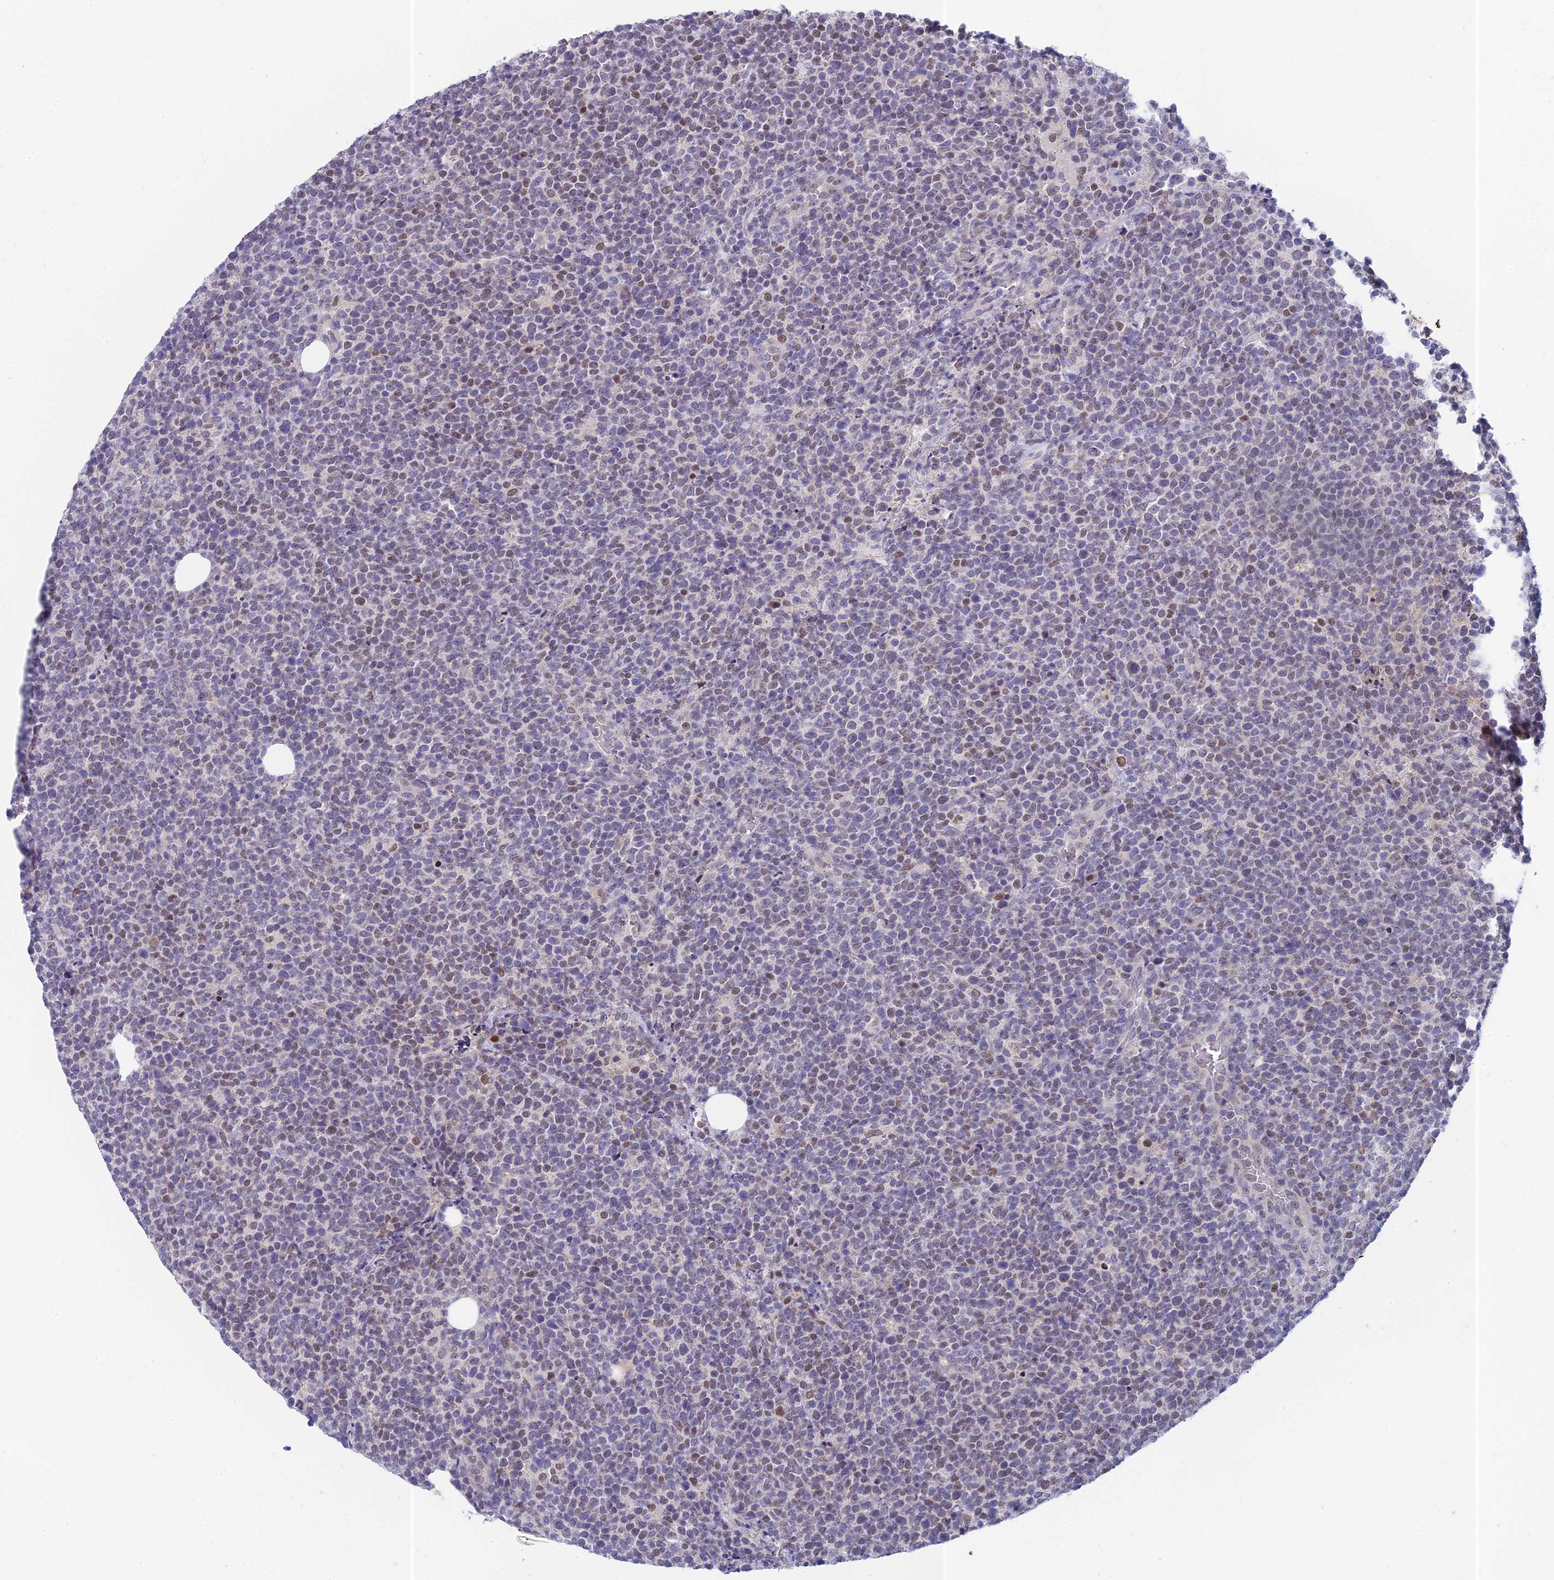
{"staining": {"intensity": "weak", "quantity": "25%-75%", "location": "nuclear"}, "tissue": "lymphoma", "cell_type": "Tumor cells", "image_type": "cancer", "snomed": [{"axis": "morphology", "description": "Malignant lymphoma, non-Hodgkin's type, High grade"}, {"axis": "topography", "description": "Lymph node"}], "caption": "High-grade malignant lymphoma, non-Hodgkin's type was stained to show a protein in brown. There is low levels of weak nuclear staining in approximately 25%-75% of tumor cells.", "gene": "MRPL17", "patient": {"sex": "male", "age": 61}}